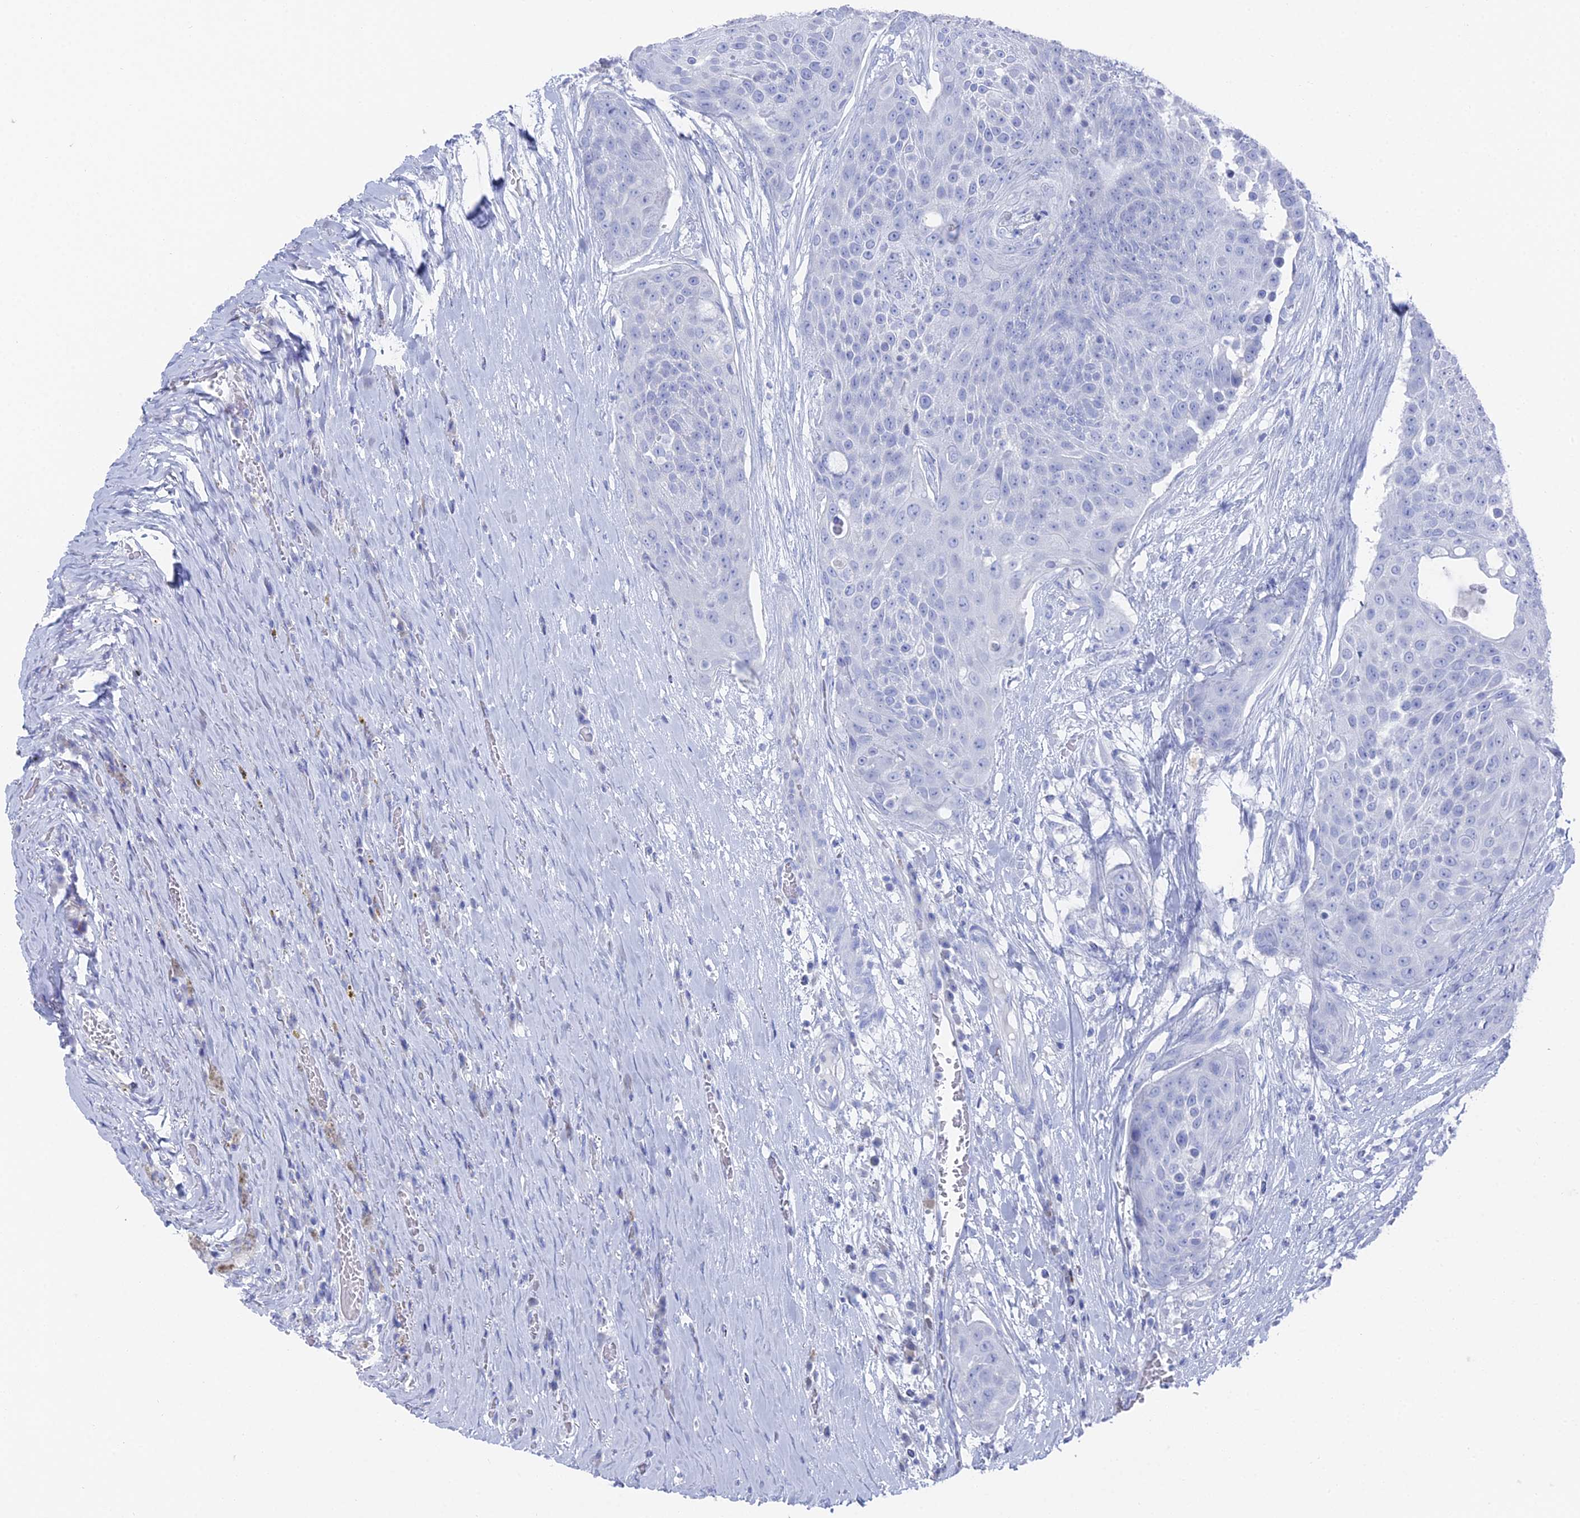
{"staining": {"intensity": "negative", "quantity": "none", "location": "none"}, "tissue": "urothelial cancer", "cell_type": "Tumor cells", "image_type": "cancer", "snomed": [{"axis": "morphology", "description": "Urothelial carcinoma, High grade"}, {"axis": "topography", "description": "Urinary bladder"}], "caption": "Human urothelial cancer stained for a protein using IHC reveals no staining in tumor cells.", "gene": "ENPP3", "patient": {"sex": "female", "age": 63}}